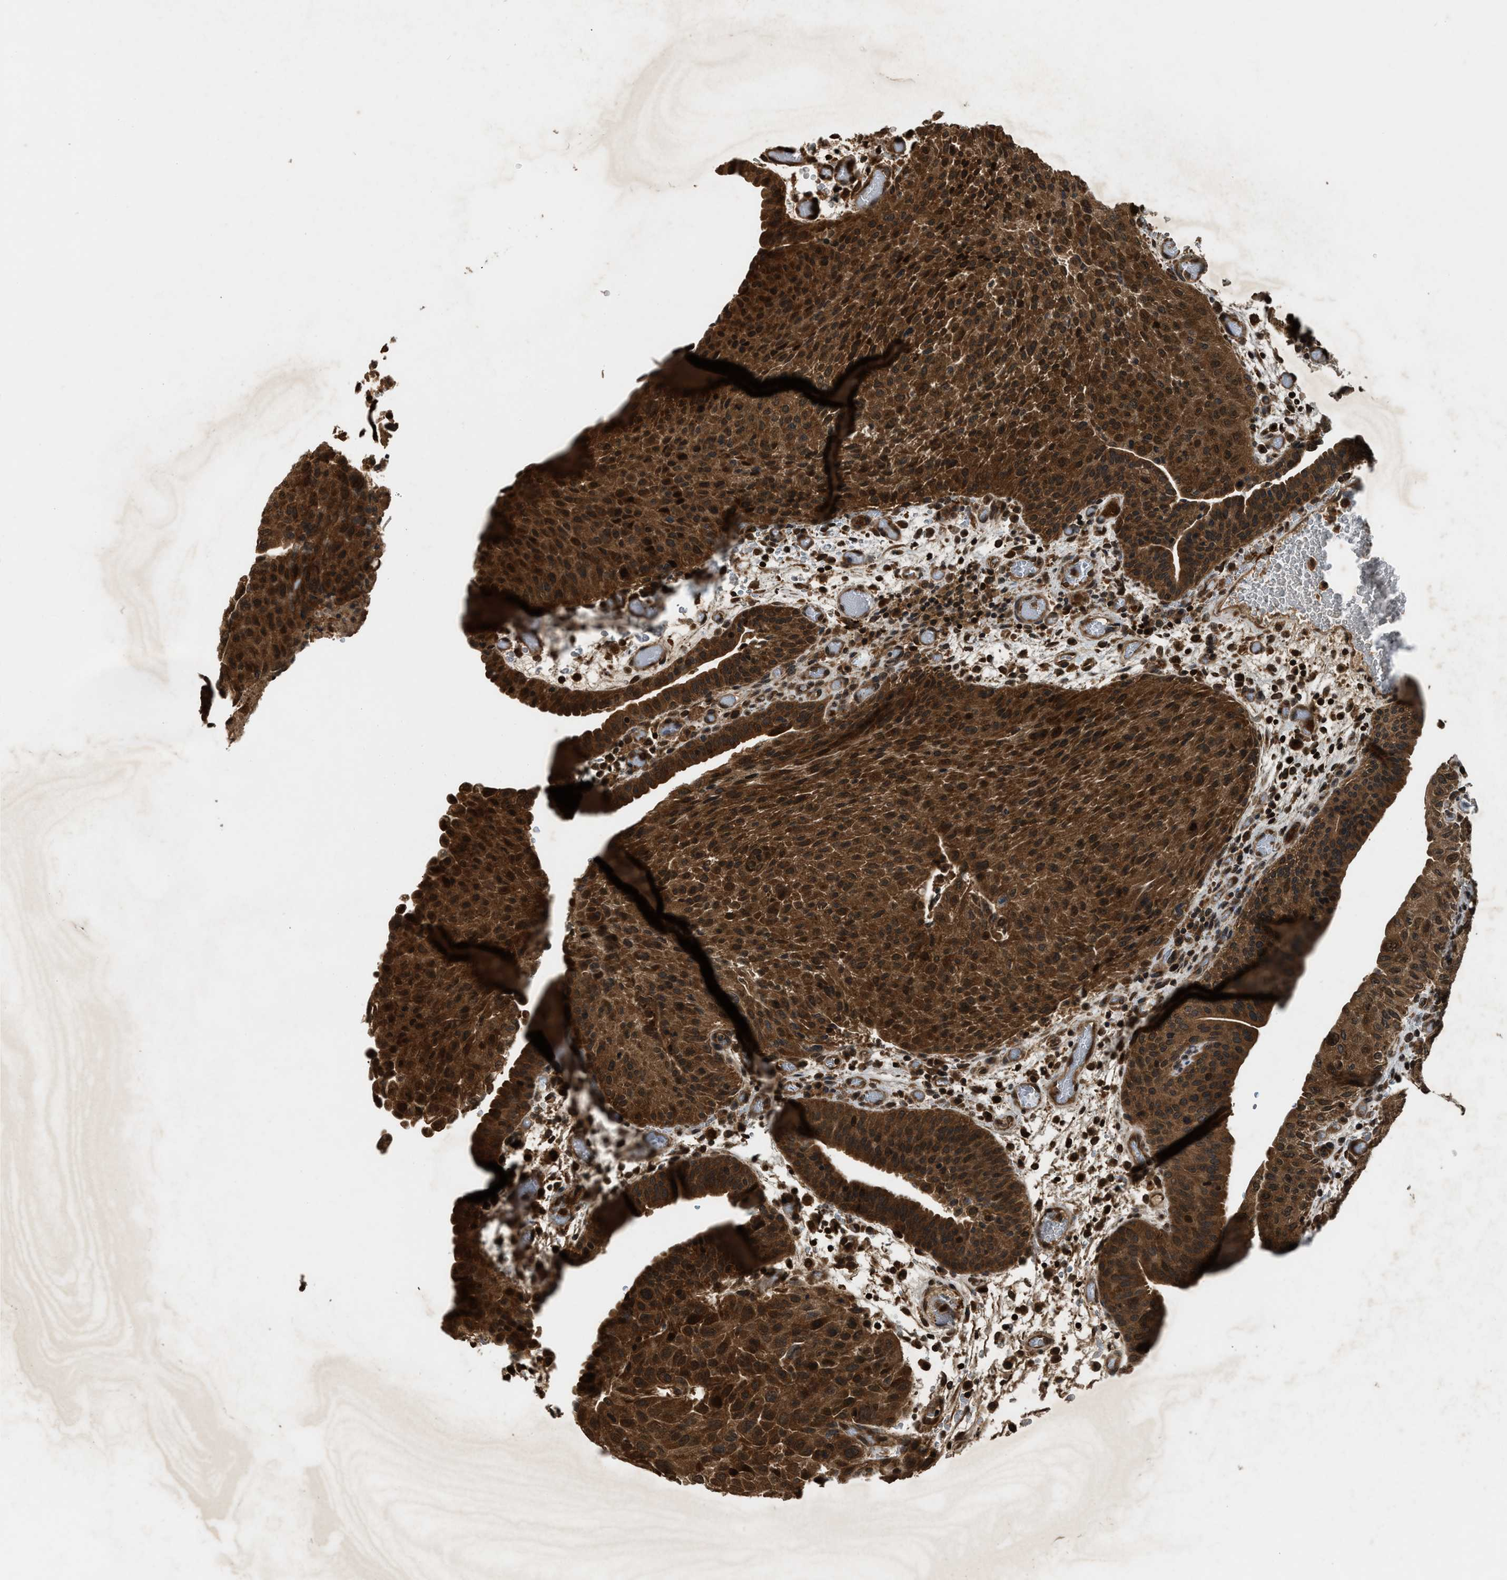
{"staining": {"intensity": "strong", "quantity": ">75%", "location": "cytoplasmic/membranous"}, "tissue": "urothelial cancer", "cell_type": "Tumor cells", "image_type": "cancer", "snomed": [{"axis": "morphology", "description": "Urothelial carcinoma, Low grade"}, {"axis": "morphology", "description": "Urothelial carcinoma, High grade"}, {"axis": "topography", "description": "Urinary bladder"}], "caption": "Immunohistochemical staining of human urothelial cancer exhibits high levels of strong cytoplasmic/membranous protein positivity in about >75% of tumor cells.", "gene": "RPS6KB1", "patient": {"sex": "male", "age": 35}}